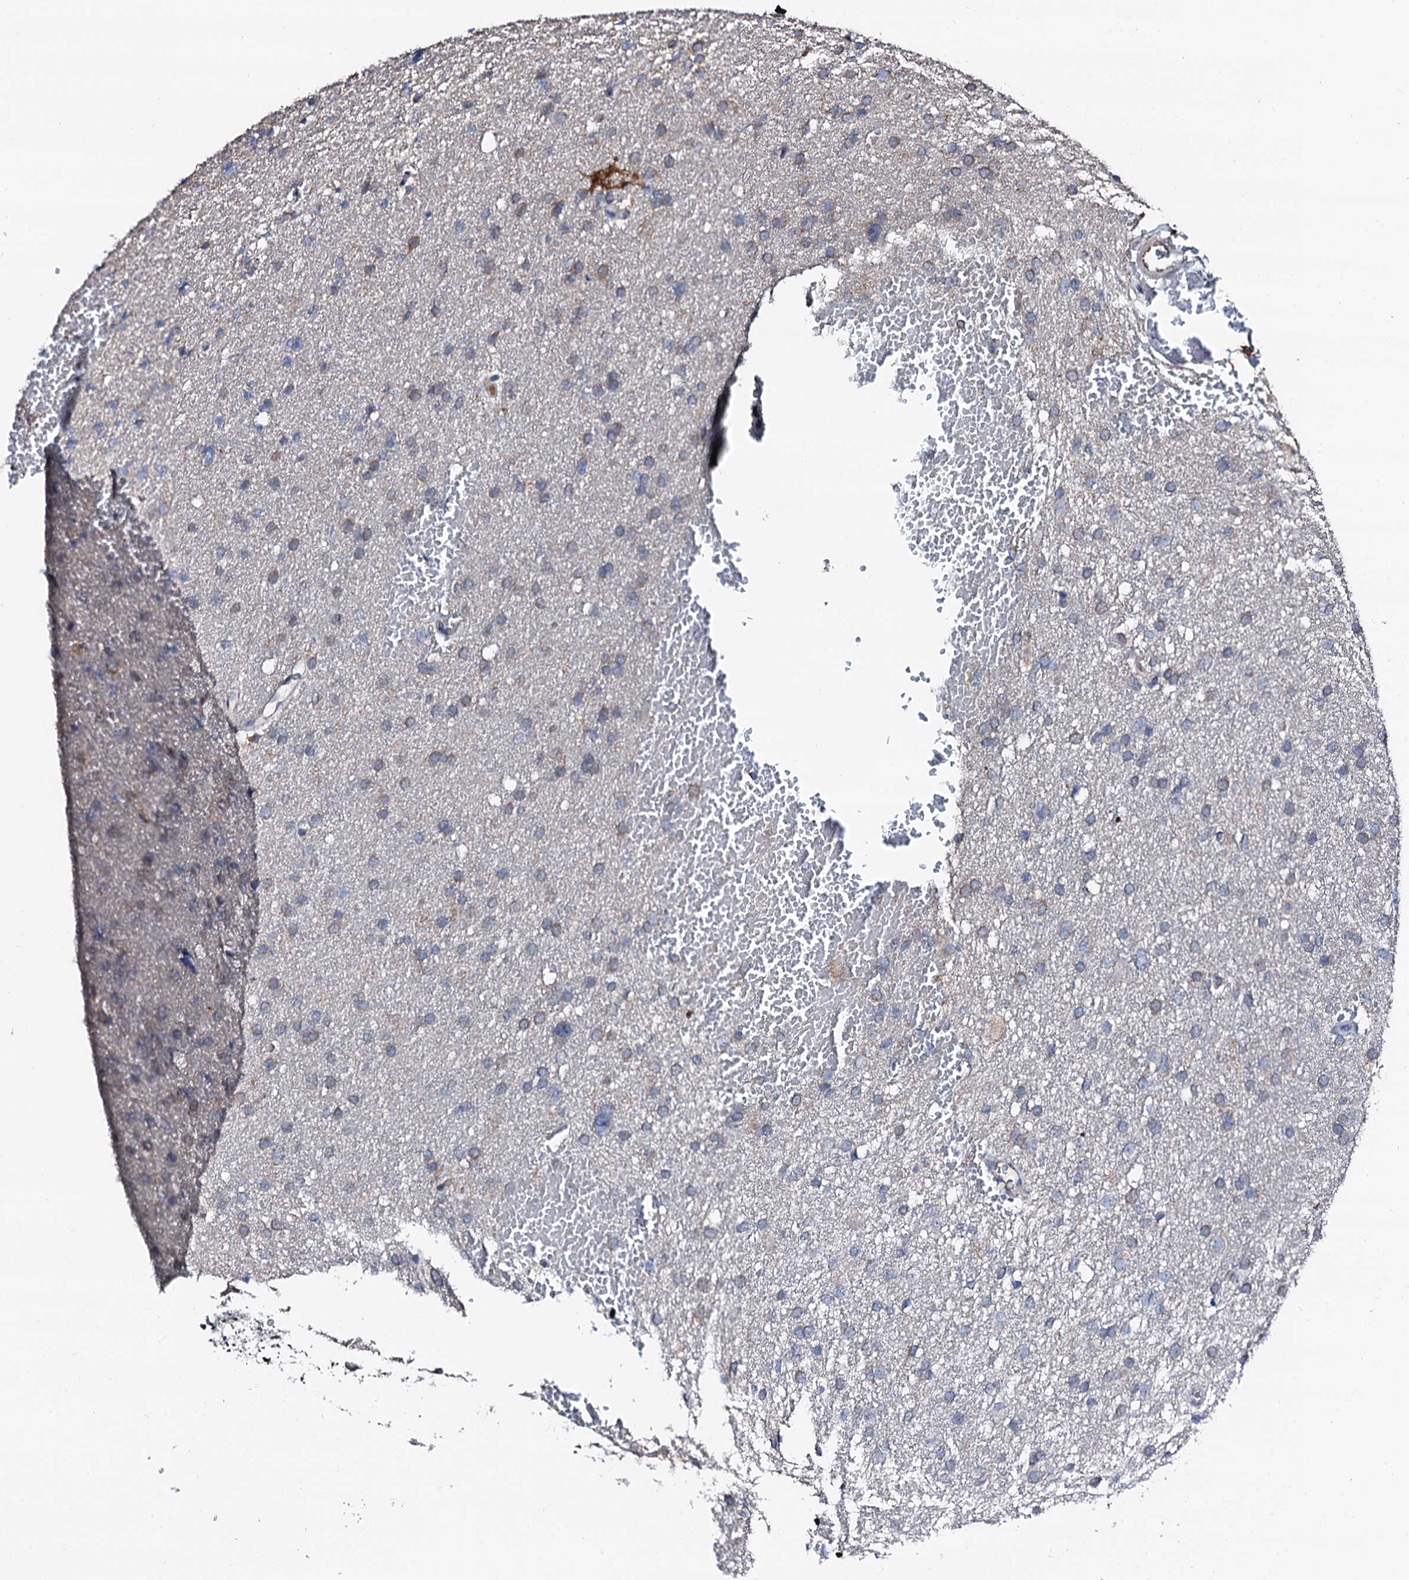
{"staining": {"intensity": "weak", "quantity": "<25%", "location": "cytoplasmic/membranous"}, "tissue": "glioma", "cell_type": "Tumor cells", "image_type": "cancer", "snomed": [{"axis": "morphology", "description": "Glioma, malignant, High grade"}, {"axis": "topography", "description": "Cerebral cortex"}], "caption": "Immunohistochemistry (IHC) image of neoplastic tissue: human glioma stained with DAB (3,3'-diaminobenzidine) exhibits no significant protein positivity in tumor cells.", "gene": "TRAFD1", "patient": {"sex": "female", "age": 36}}